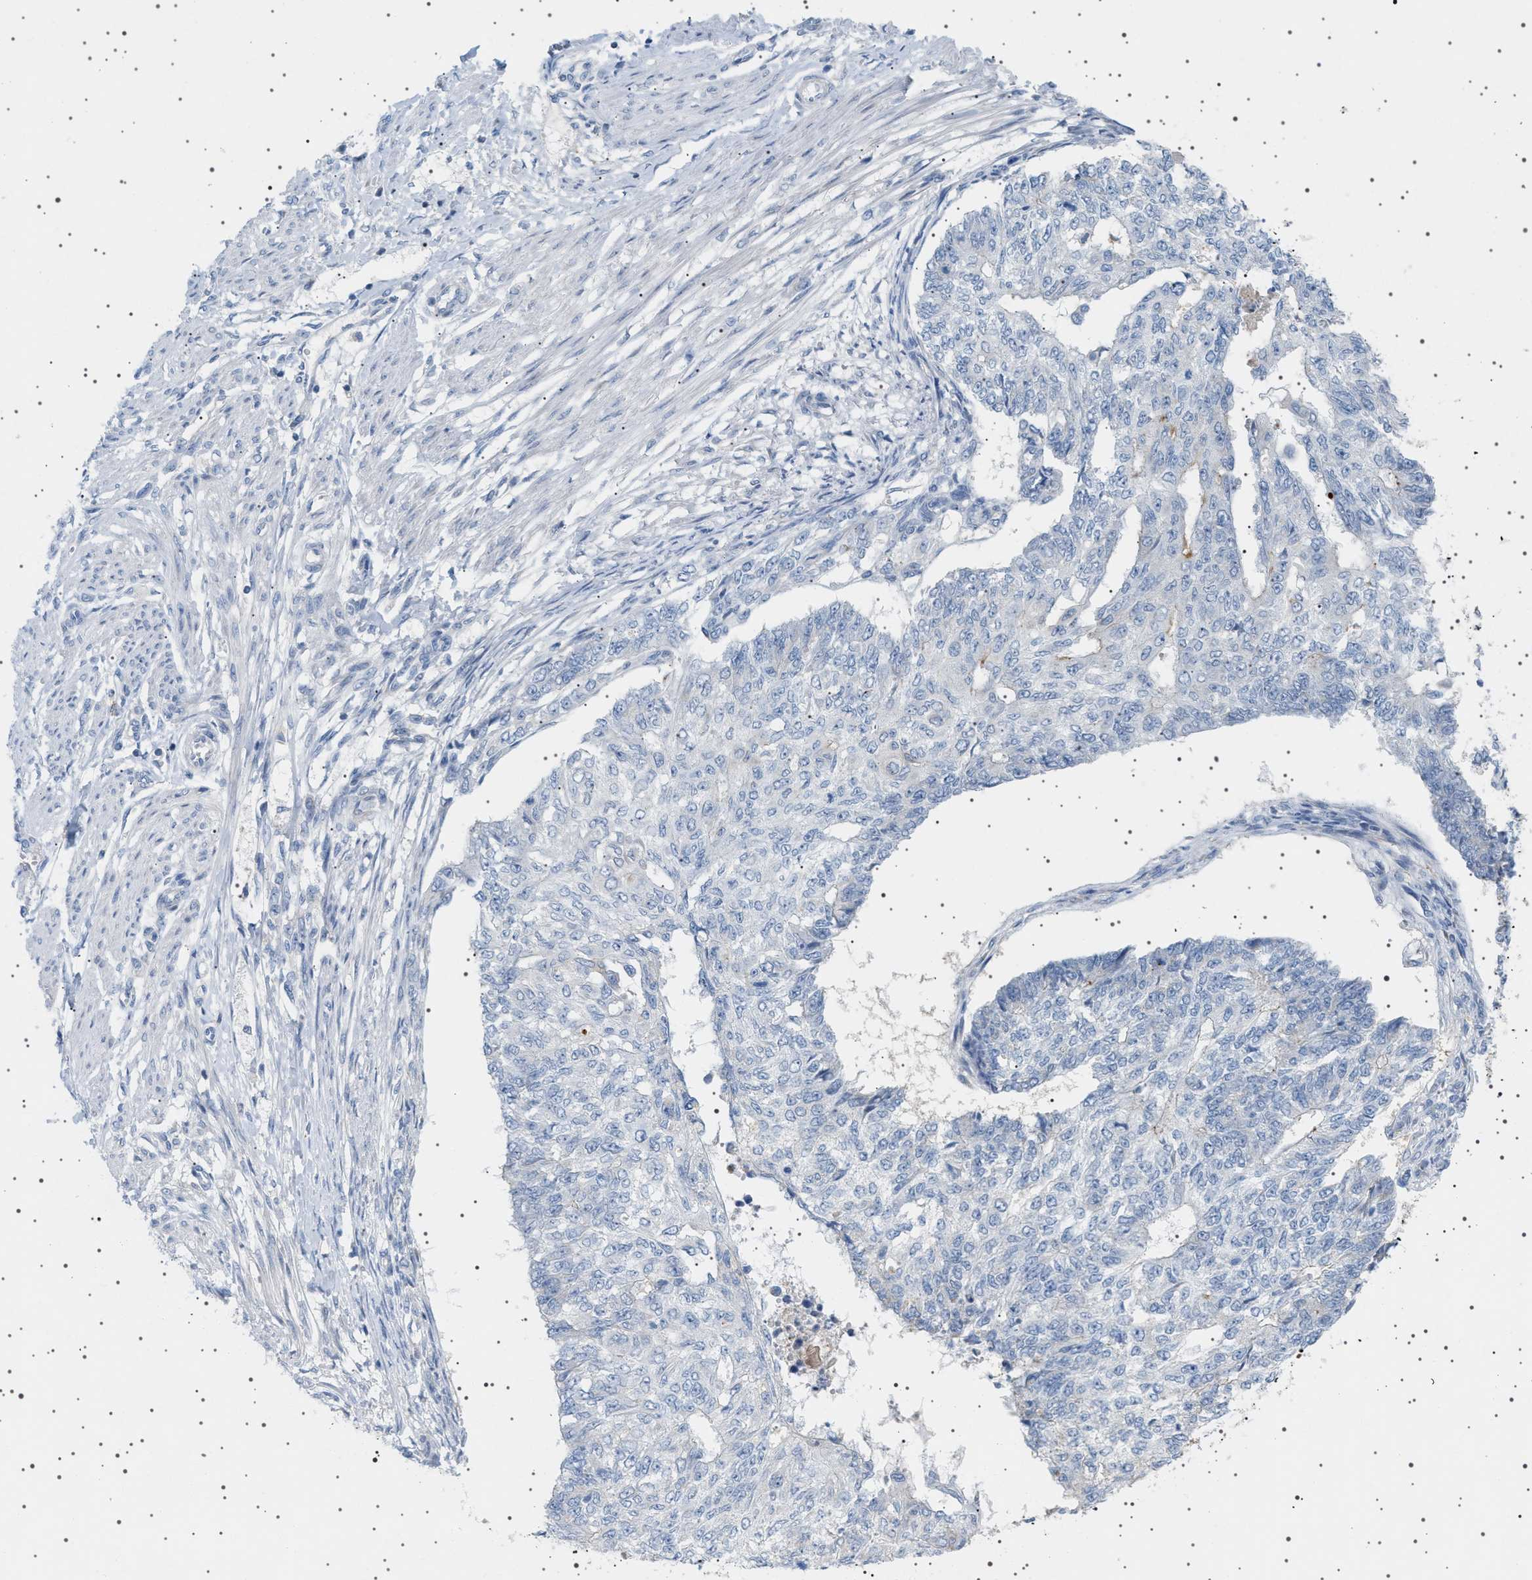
{"staining": {"intensity": "negative", "quantity": "none", "location": "none"}, "tissue": "endometrial cancer", "cell_type": "Tumor cells", "image_type": "cancer", "snomed": [{"axis": "morphology", "description": "Adenocarcinoma, NOS"}, {"axis": "topography", "description": "Endometrium"}], "caption": "This is a micrograph of immunohistochemistry (IHC) staining of adenocarcinoma (endometrial), which shows no expression in tumor cells.", "gene": "ADCY10", "patient": {"sex": "female", "age": 32}}